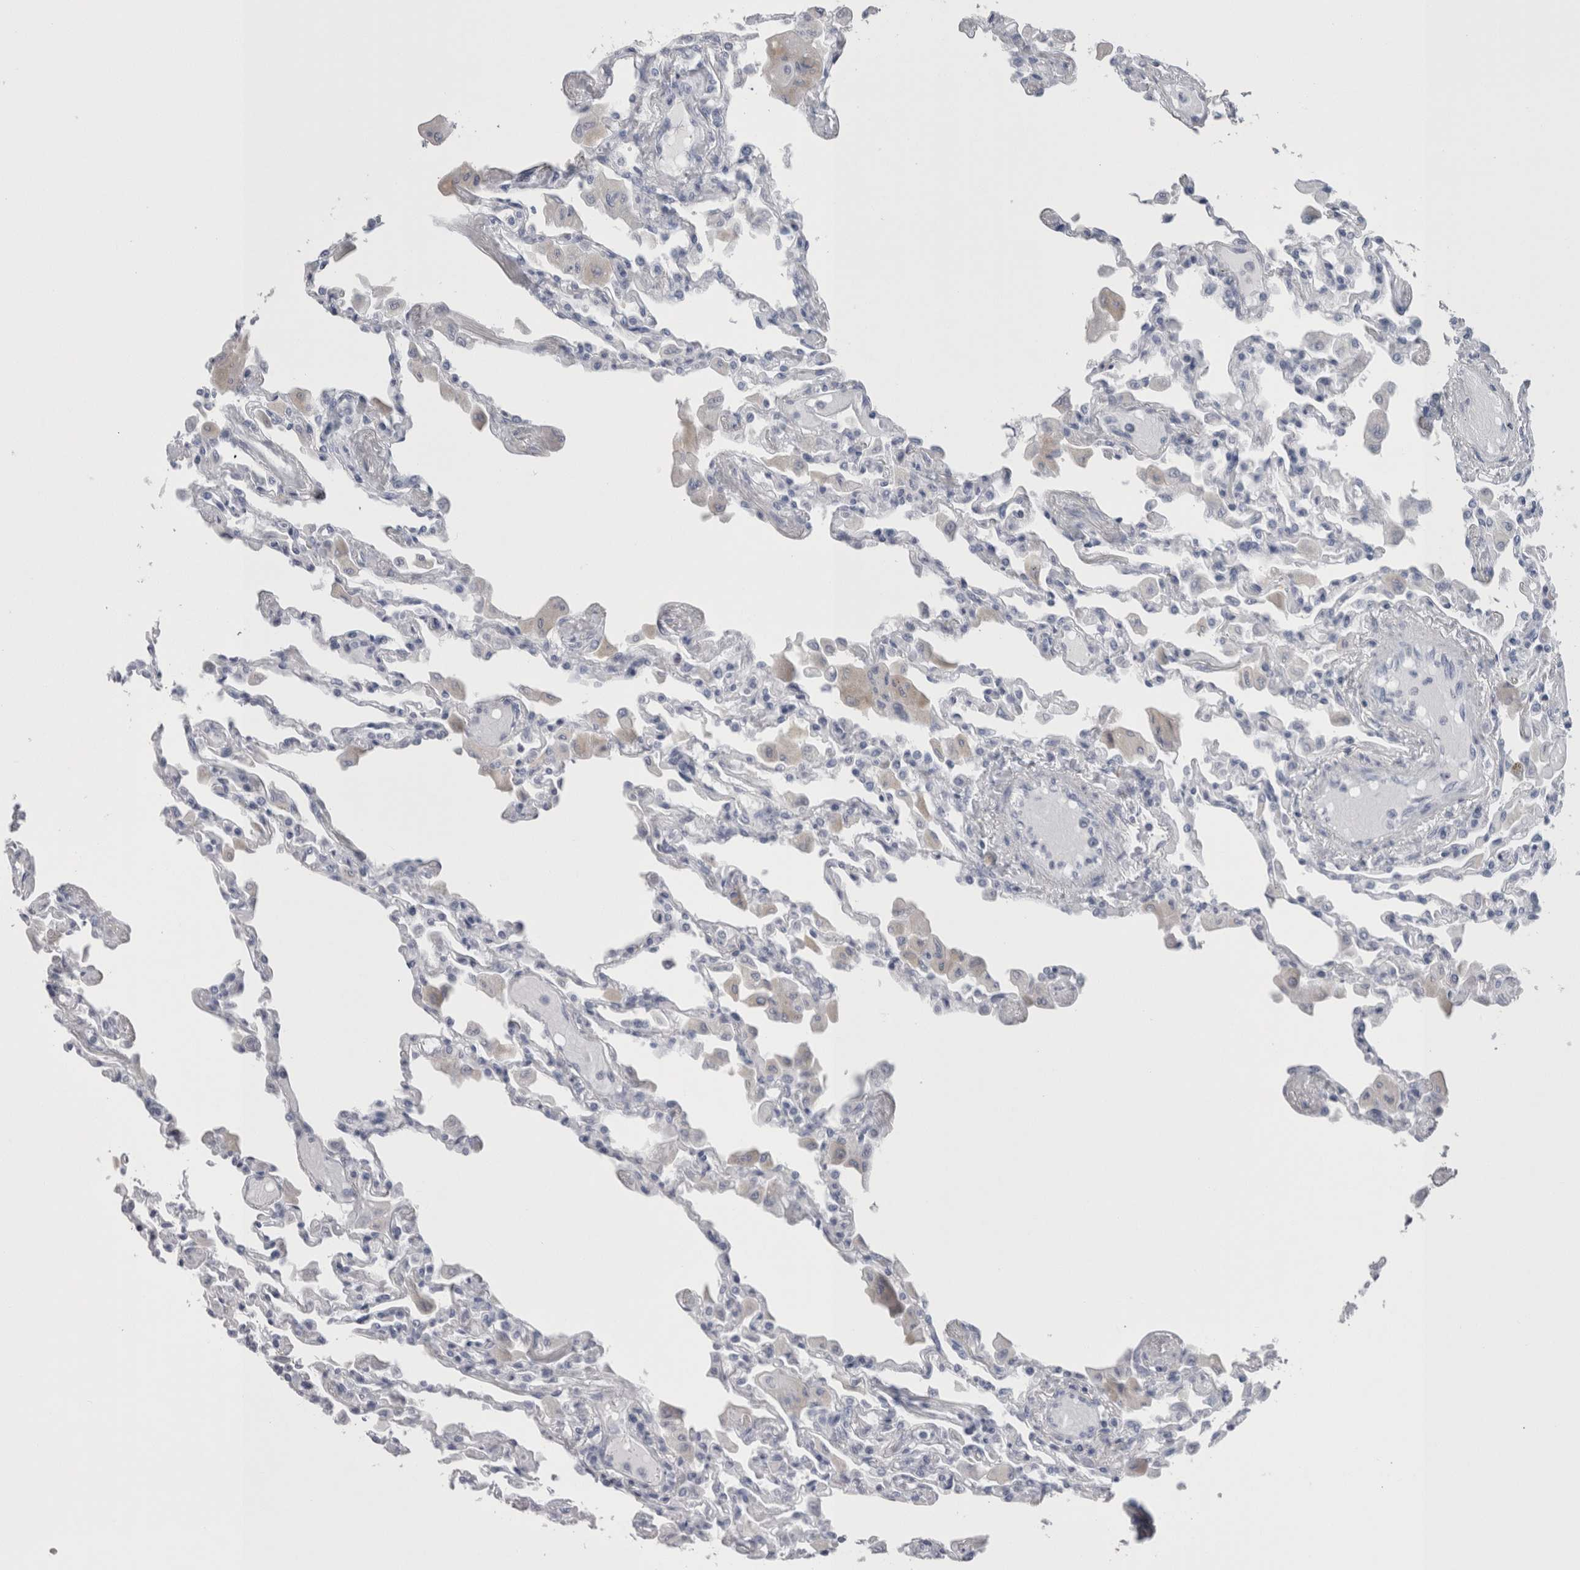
{"staining": {"intensity": "negative", "quantity": "none", "location": "none"}, "tissue": "lung", "cell_type": "Alveolar cells", "image_type": "normal", "snomed": [{"axis": "morphology", "description": "Normal tissue, NOS"}, {"axis": "topography", "description": "Bronchus"}, {"axis": "topography", "description": "Lung"}], "caption": "Immunohistochemical staining of benign lung demonstrates no significant positivity in alveolar cells.", "gene": "CA8", "patient": {"sex": "female", "age": 49}}